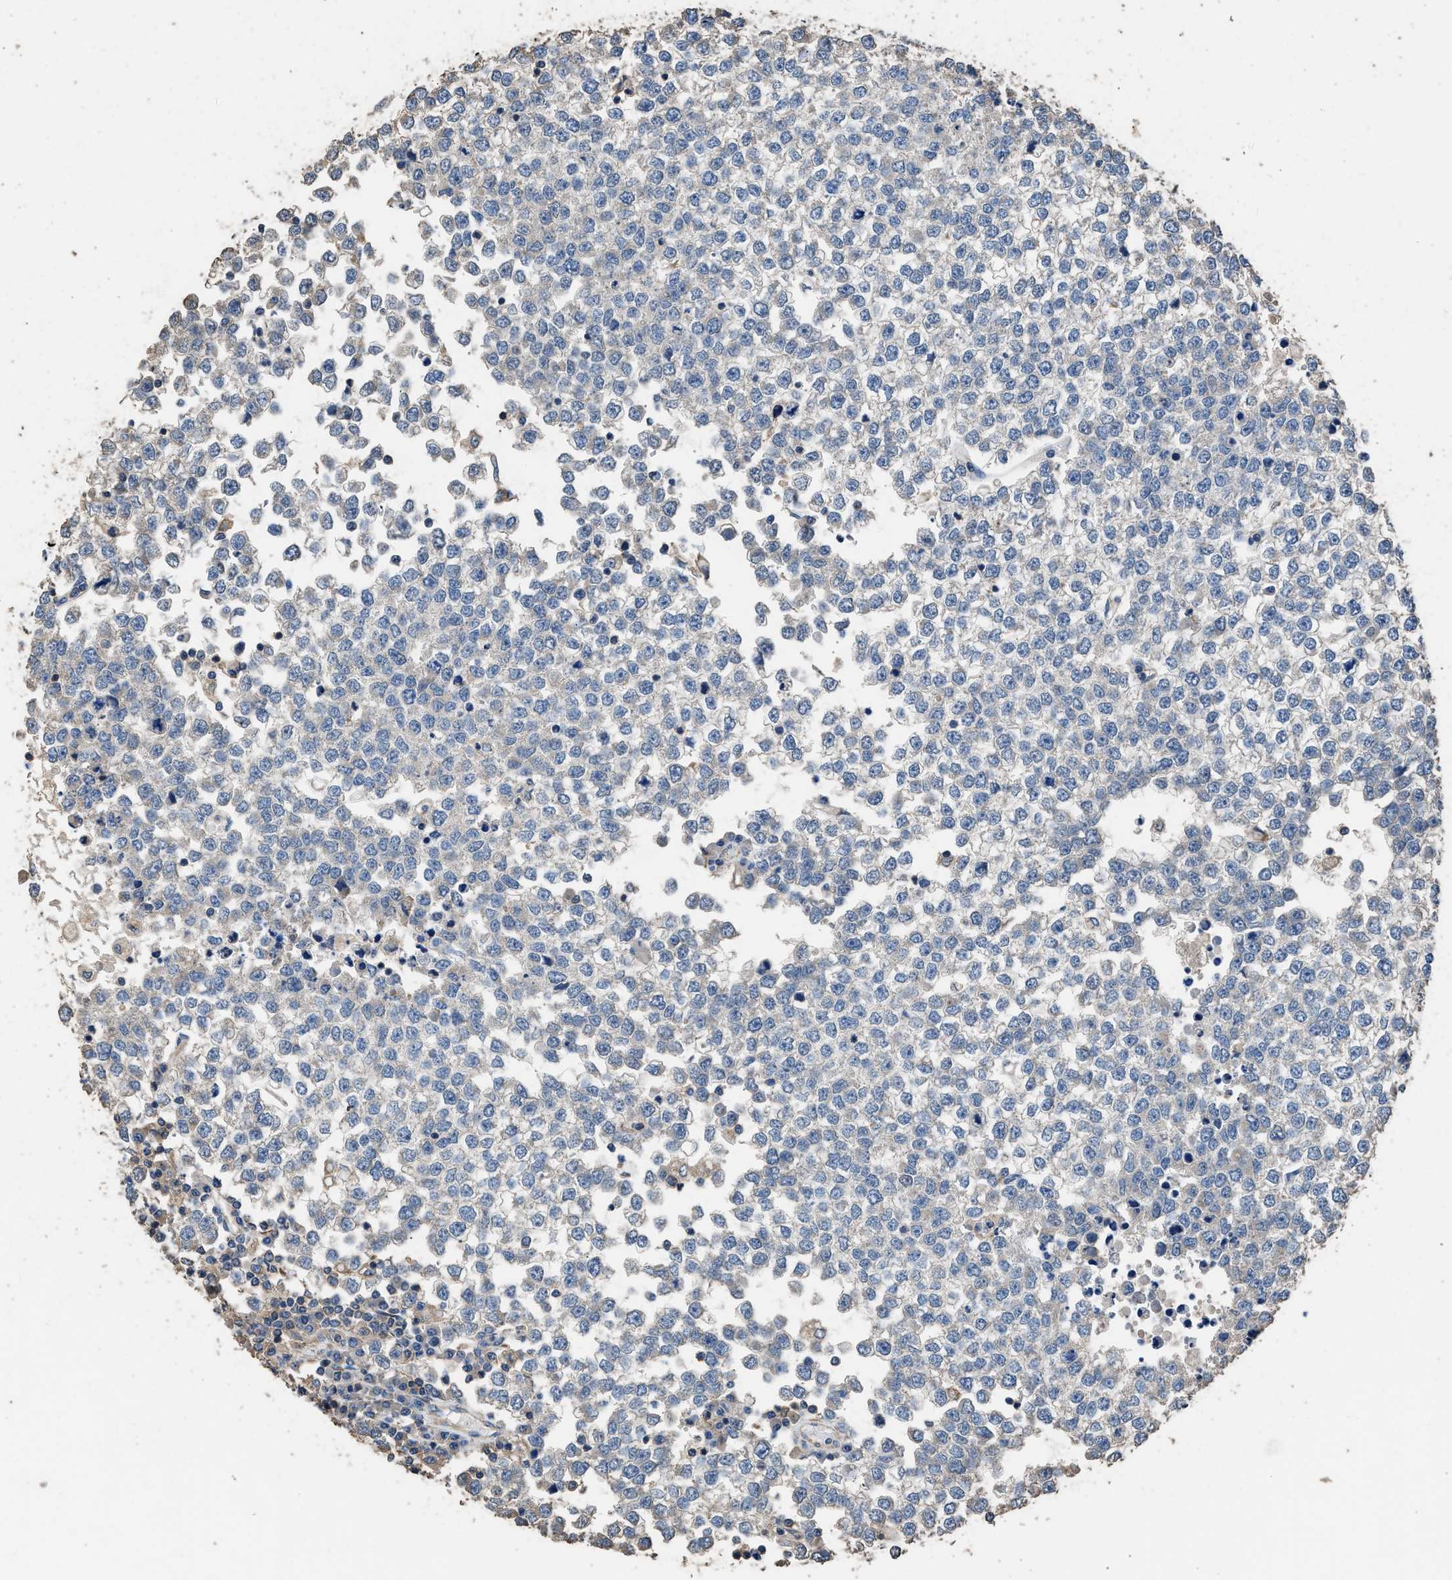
{"staining": {"intensity": "negative", "quantity": "none", "location": "none"}, "tissue": "testis cancer", "cell_type": "Tumor cells", "image_type": "cancer", "snomed": [{"axis": "morphology", "description": "Seminoma, NOS"}, {"axis": "topography", "description": "Testis"}], "caption": "This is an immunohistochemistry micrograph of testis cancer. There is no positivity in tumor cells.", "gene": "ITSN1", "patient": {"sex": "male", "age": 65}}